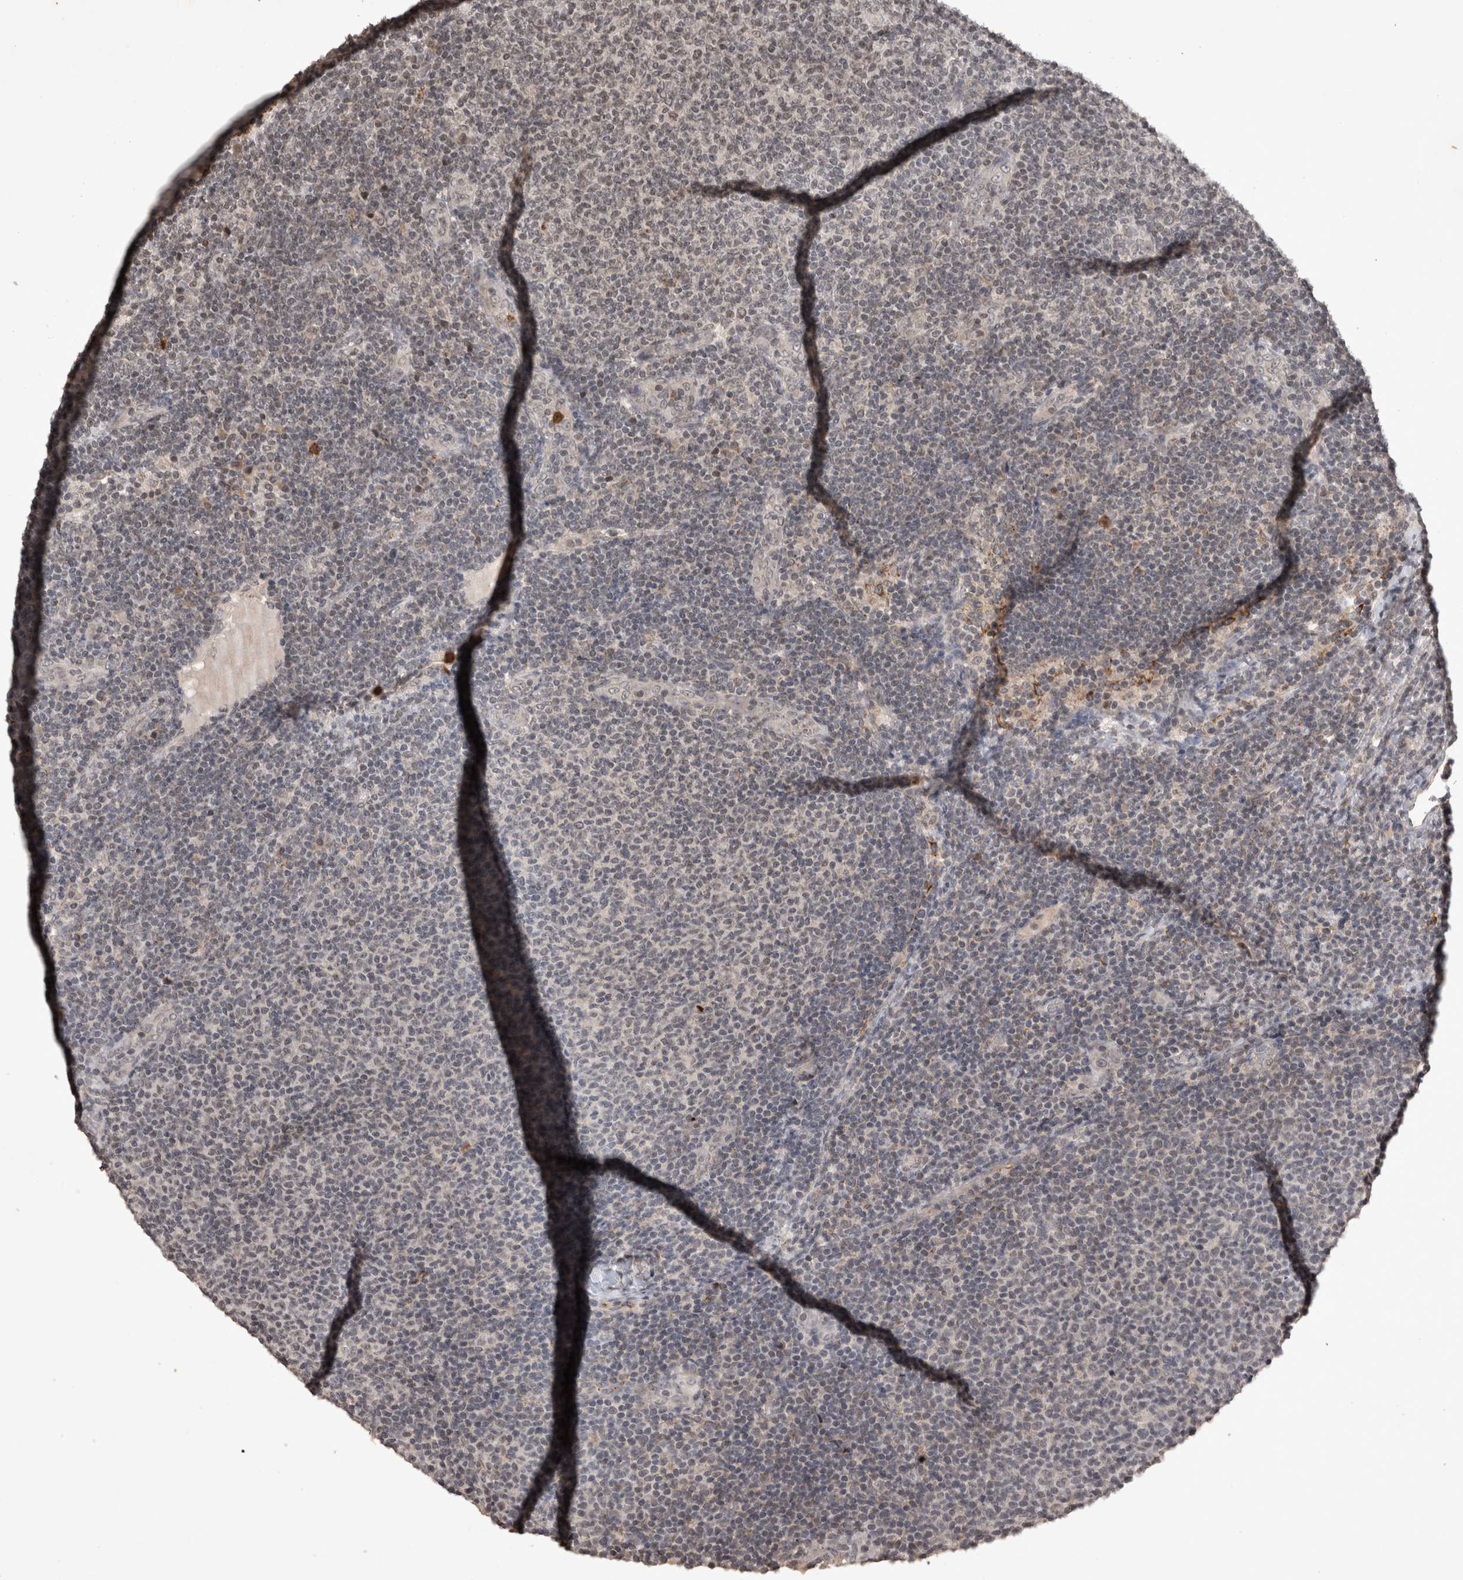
{"staining": {"intensity": "negative", "quantity": "none", "location": "none"}, "tissue": "lymphoma", "cell_type": "Tumor cells", "image_type": "cancer", "snomed": [{"axis": "morphology", "description": "Malignant lymphoma, non-Hodgkin's type, Low grade"}, {"axis": "topography", "description": "Lymph node"}], "caption": "Immunohistochemistry (IHC) of human malignant lymphoma, non-Hodgkin's type (low-grade) displays no positivity in tumor cells.", "gene": "HRK", "patient": {"sex": "male", "age": 66}}